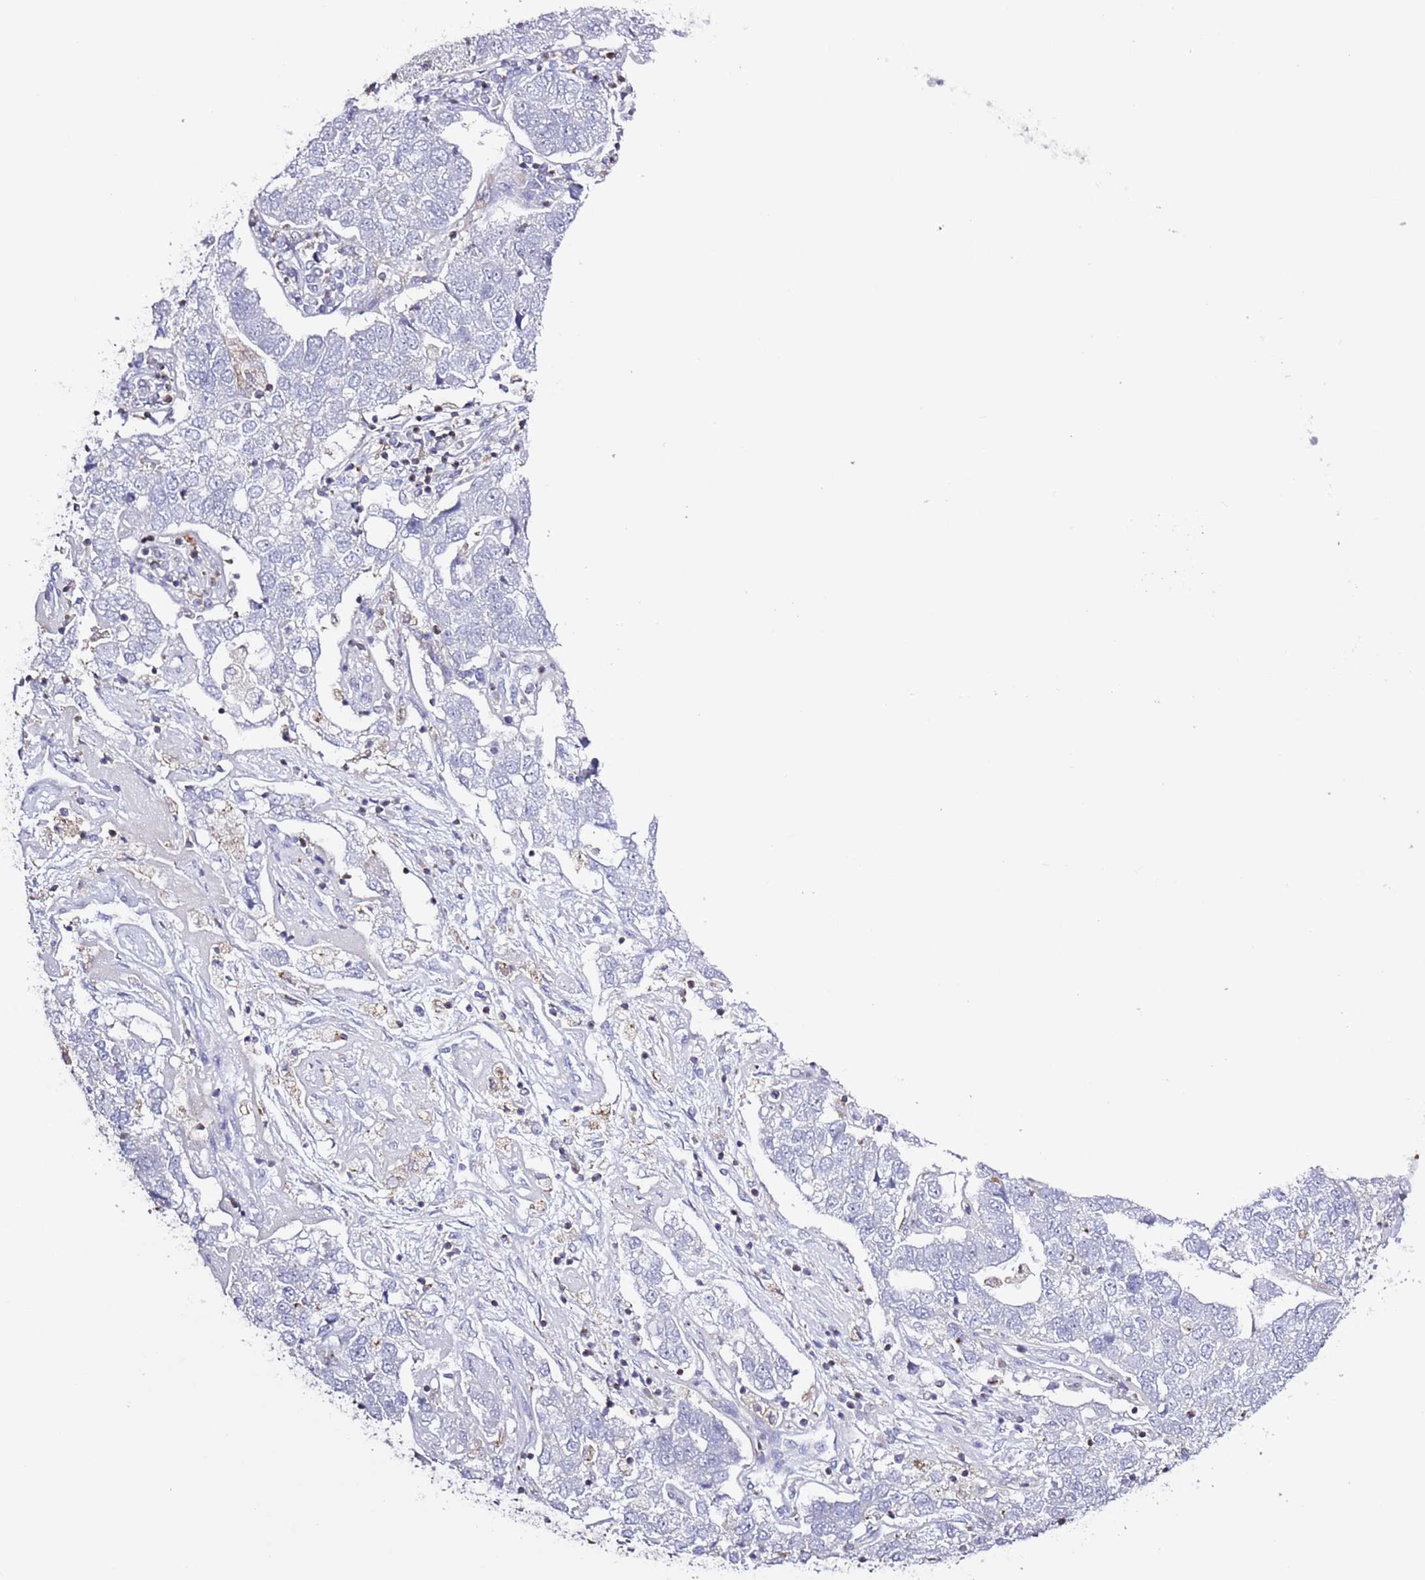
{"staining": {"intensity": "negative", "quantity": "none", "location": "none"}, "tissue": "pancreatic cancer", "cell_type": "Tumor cells", "image_type": "cancer", "snomed": [{"axis": "morphology", "description": "Adenocarcinoma, NOS"}, {"axis": "topography", "description": "Pancreas"}], "caption": "Micrograph shows no protein expression in tumor cells of adenocarcinoma (pancreatic) tissue.", "gene": "LPXN", "patient": {"sex": "female", "age": 61}}